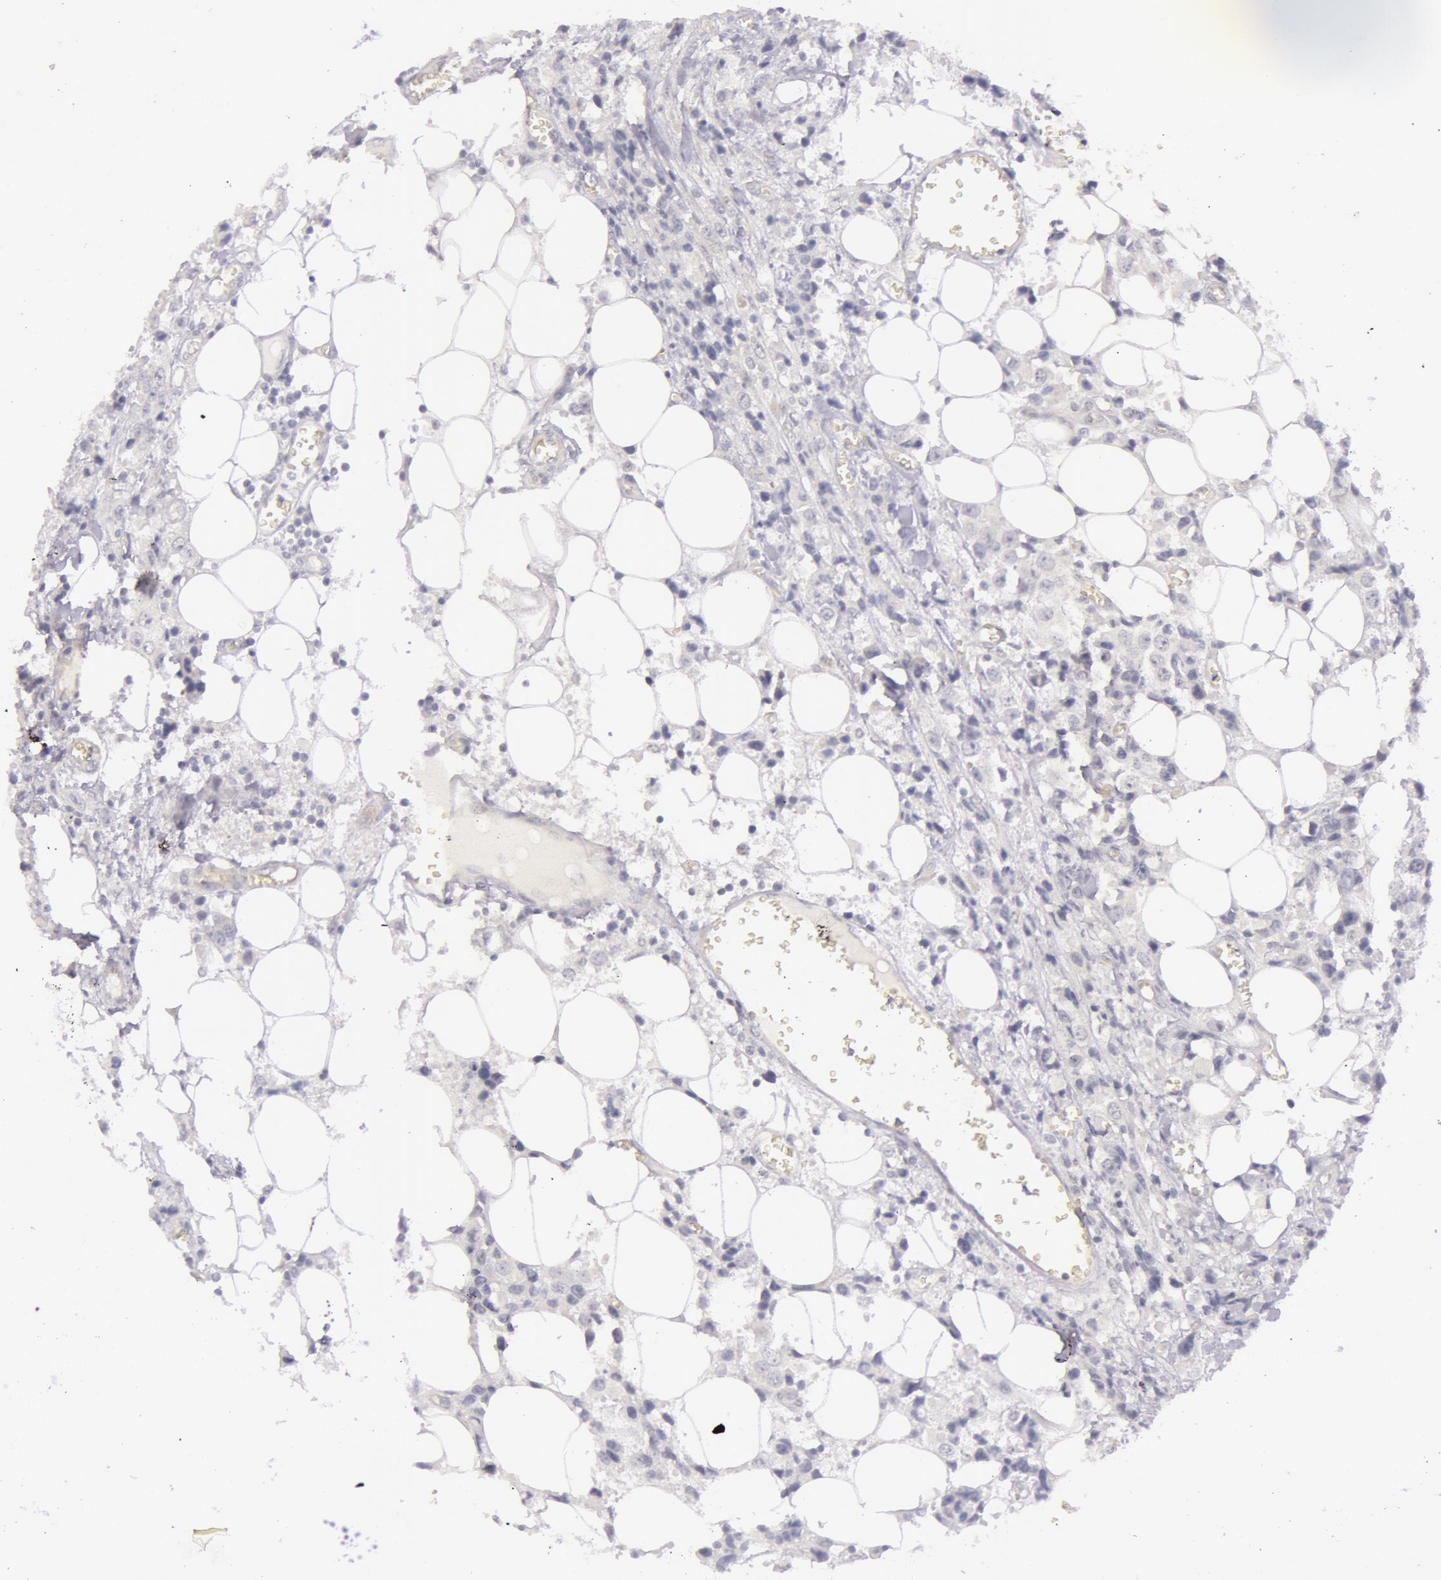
{"staining": {"intensity": "negative", "quantity": "none", "location": "none"}, "tissue": "breast cancer", "cell_type": "Tumor cells", "image_type": "cancer", "snomed": [{"axis": "morphology", "description": "Duct carcinoma"}, {"axis": "topography", "description": "Breast"}], "caption": "A histopathology image of breast cancer (infiltrating ductal carcinoma) stained for a protein shows no brown staining in tumor cells.", "gene": "RBMY1F", "patient": {"sex": "female", "age": 58}}